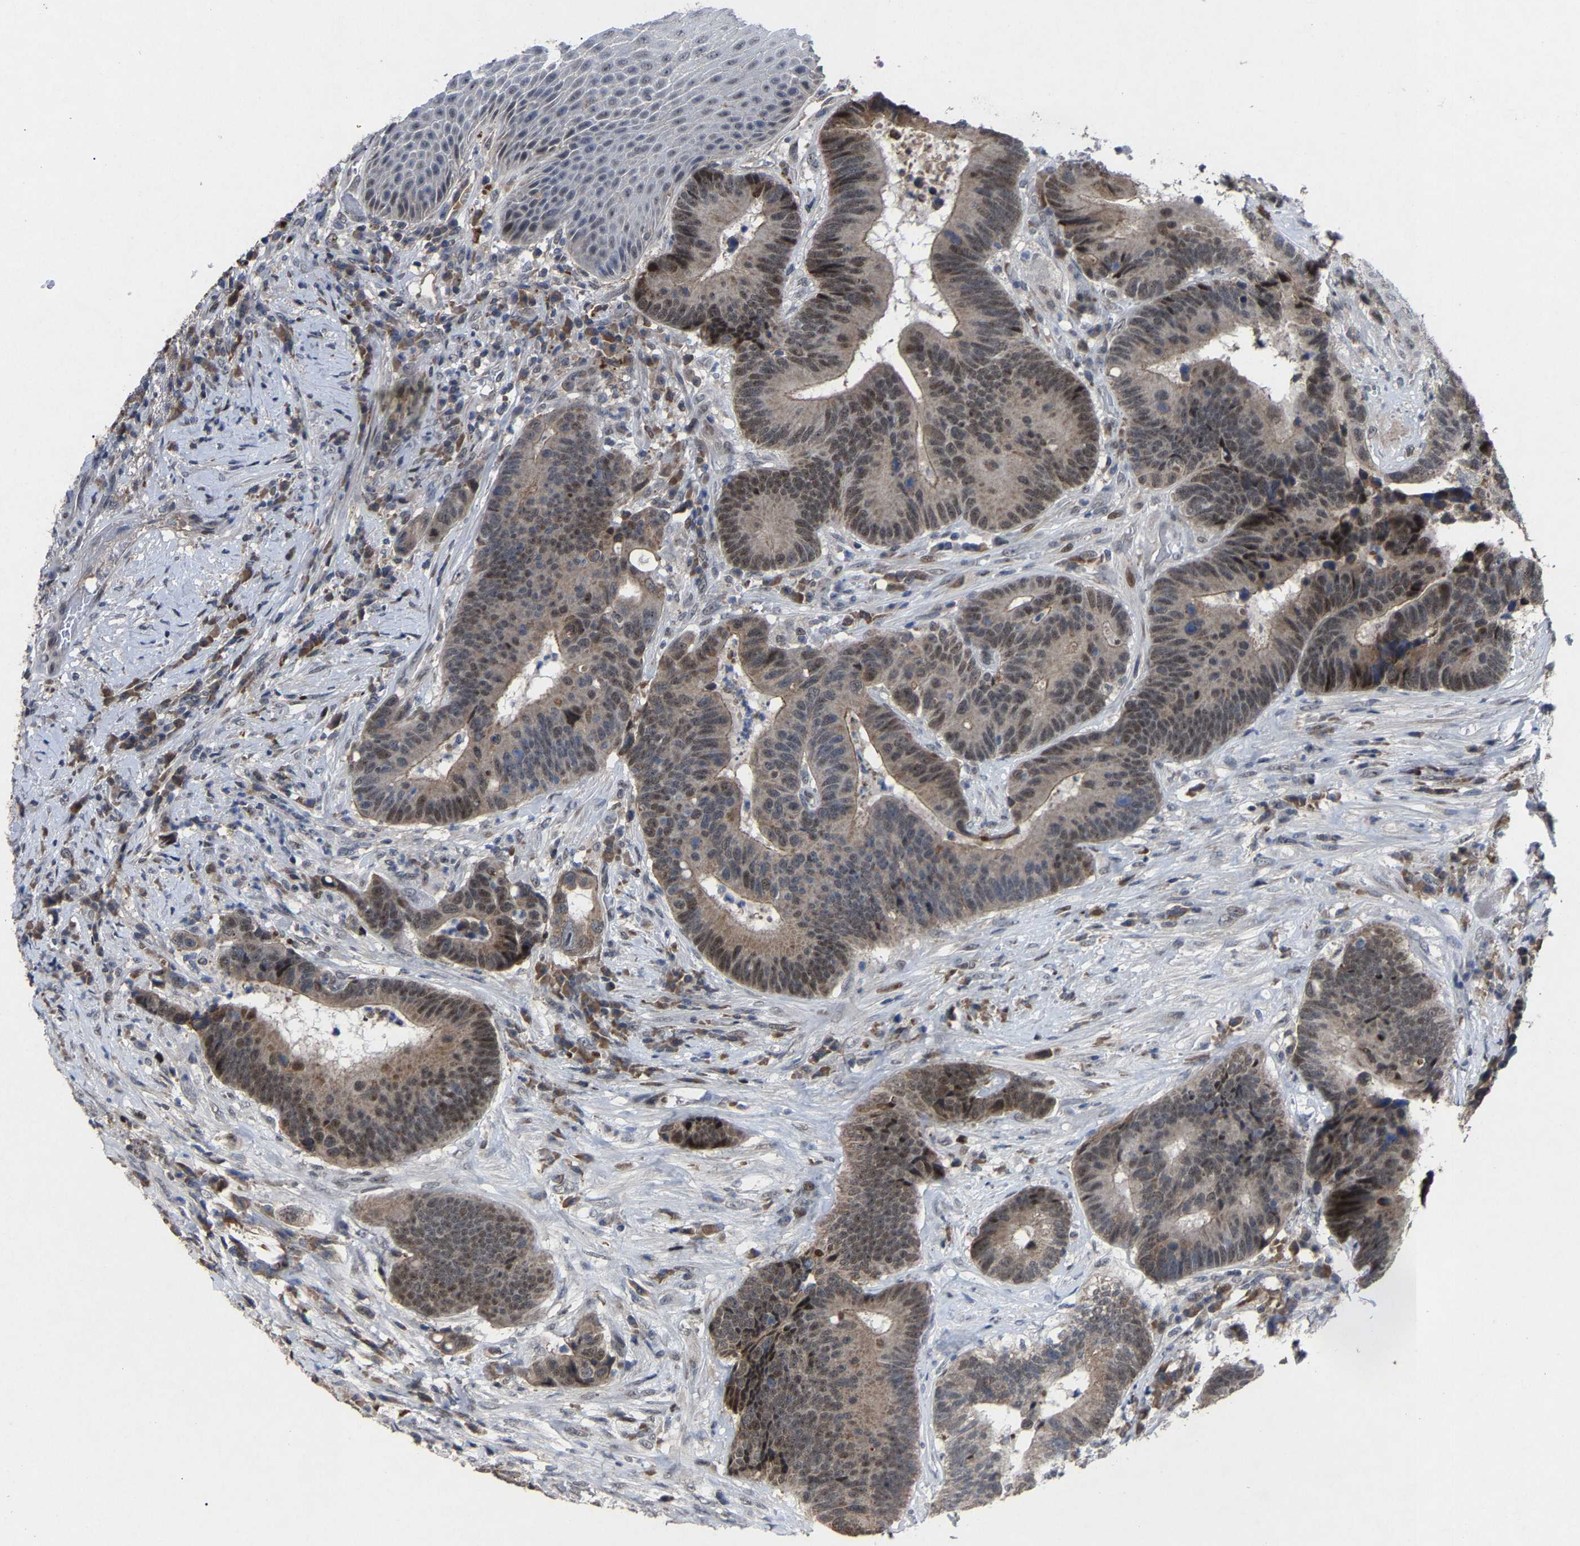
{"staining": {"intensity": "weak", "quantity": ">75%", "location": "nuclear"}, "tissue": "colorectal cancer", "cell_type": "Tumor cells", "image_type": "cancer", "snomed": [{"axis": "morphology", "description": "Adenocarcinoma, NOS"}, {"axis": "topography", "description": "Rectum"}, {"axis": "topography", "description": "Anal"}], "caption": "The immunohistochemical stain shows weak nuclear positivity in tumor cells of adenocarcinoma (colorectal) tissue.", "gene": "LSM8", "patient": {"sex": "female", "age": 89}}